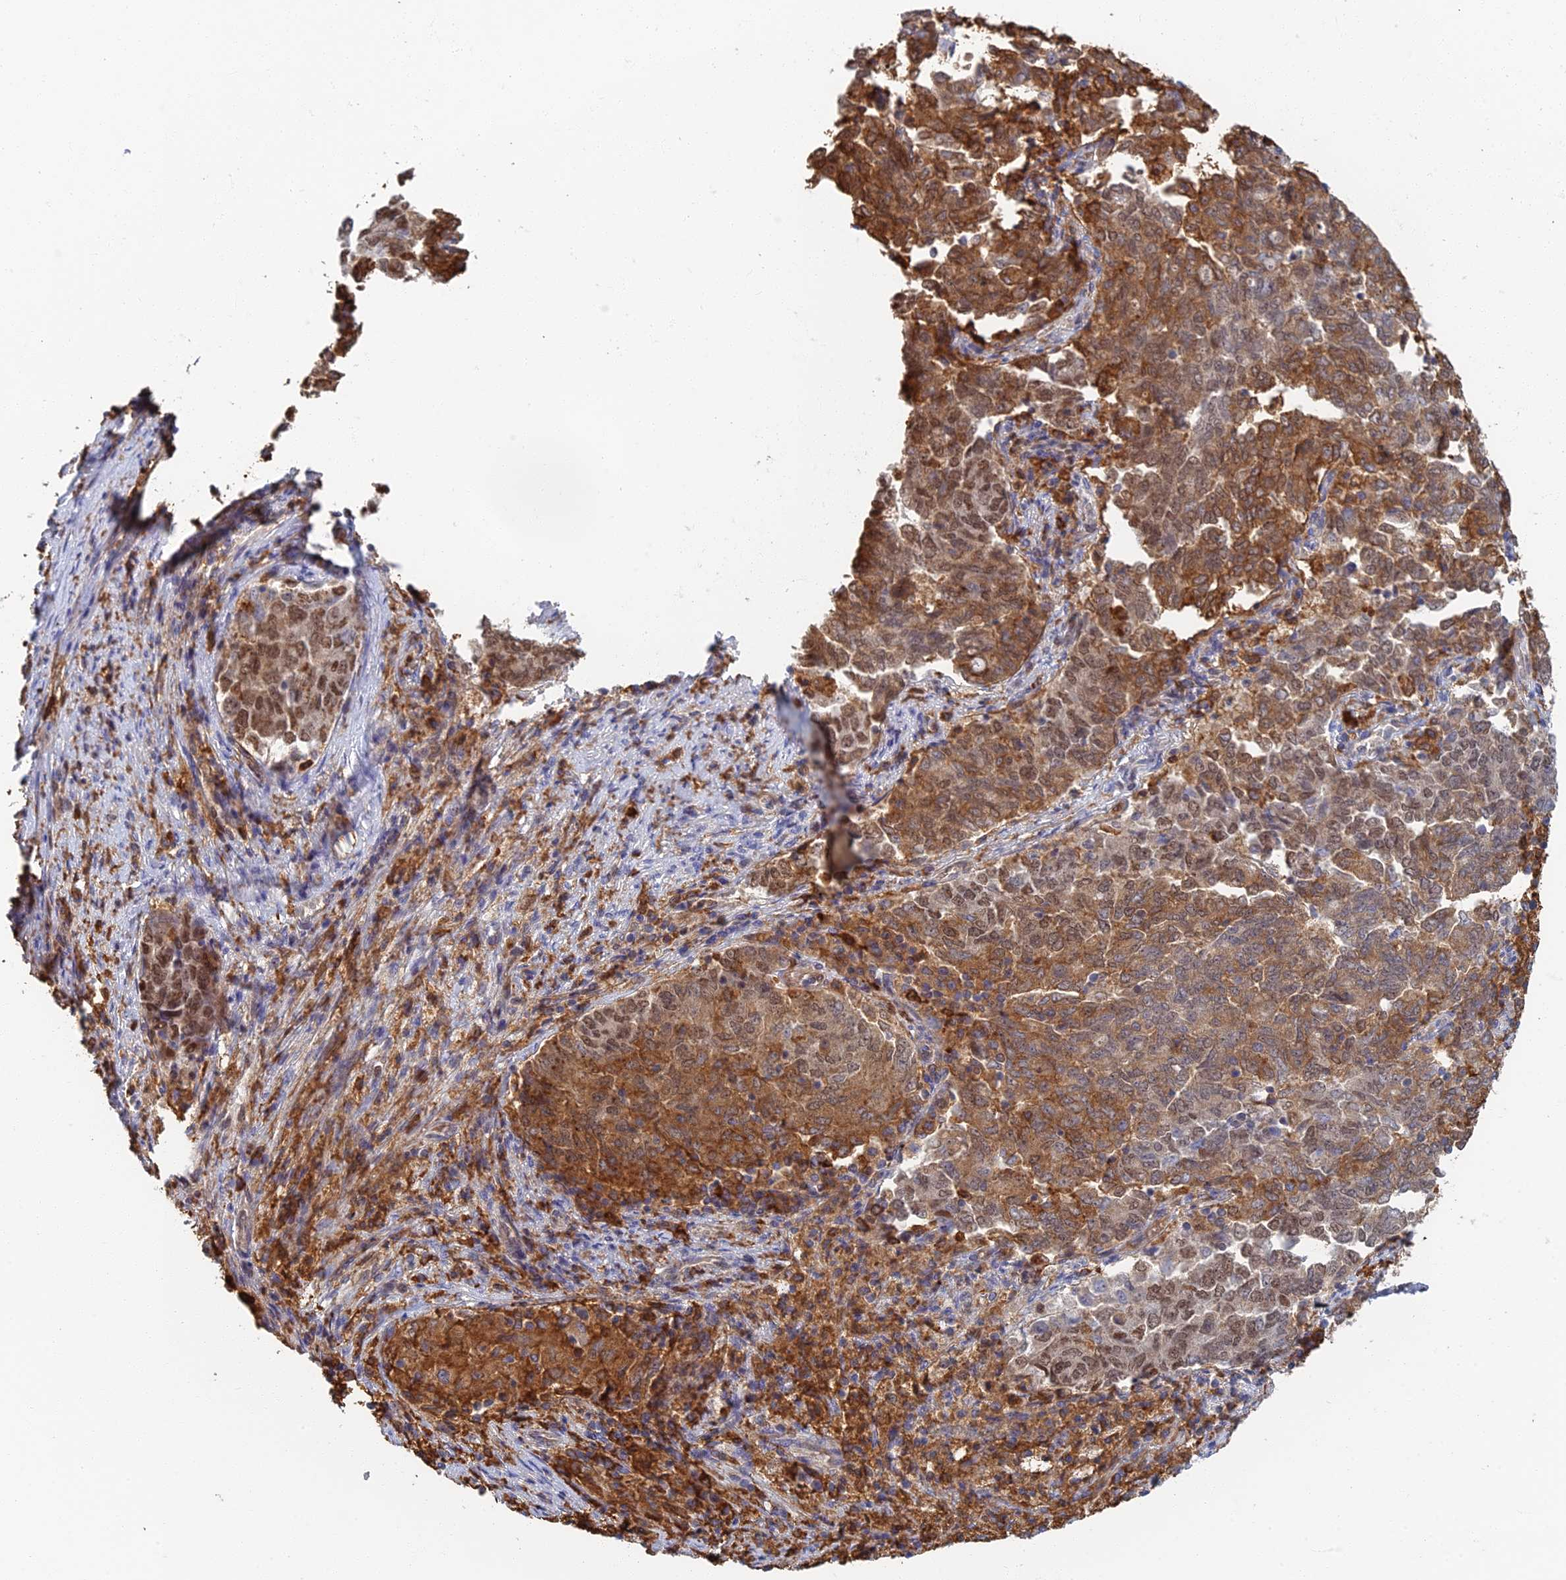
{"staining": {"intensity": "moderate", "quantity": ">75%", "location": "cytoplasmic/membranous,nuclear"}, "tissue": "endometrial cancer", "cell_type": "Tumor cells", "image_type": "cancer", "snomed": [{"axis": "morphology", "description": "Adenocarcinoma, NOS"}, {"axis": "topography", "description": "Endometrium"}], "caption": "A brown stain highlights moderate cytoplasmic/membranous and nuclear staining of a protein in human endometrial adenocarcinoma tumor cells. Nuclei are stained in blue.", "gene": "GPATCH1", "patient": {"sex": "female", "age": 80}}